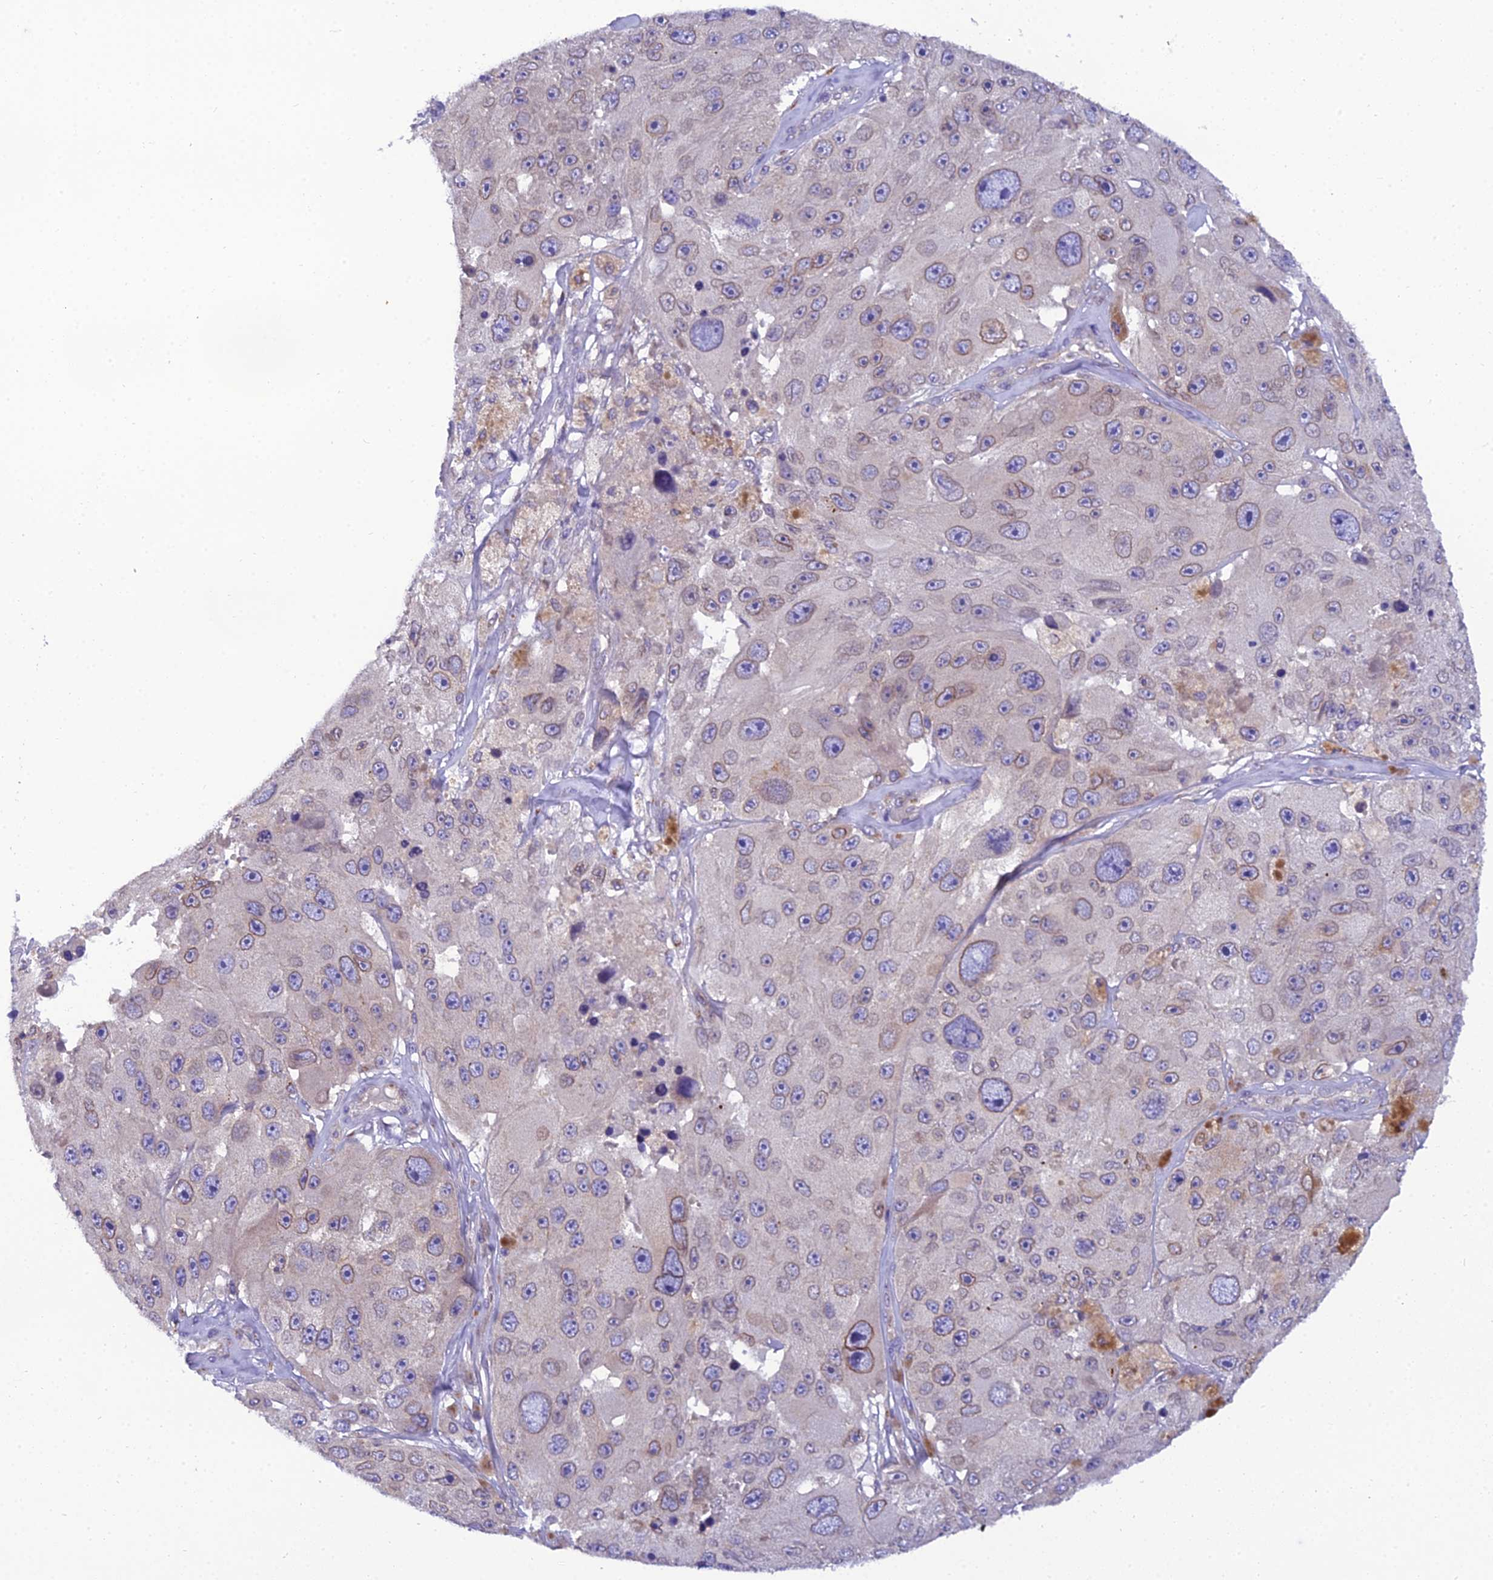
{"staining": {"intensity": "moderate", "quantity": "<25%", "location": "cytoplasmic/membranous,nuclear"}, "tissue": "melanoma", "cell_type": "Tumor cells", "image_type": "cancer", "snomed": [{"axis": "morphology", "description": "Malignant melanoma, Metastatic site"}, {"axis": "topography", "description": "Lymph node"}], "caption": "Immunohistochemical staining of human melanoma exhibits low levels of moderate cytoplasmic/membranous and nuclear protein staining in about <25% of tumor cells.", "gene": "GOLPH3", "patient": {"sex": "male", "age": 62}}